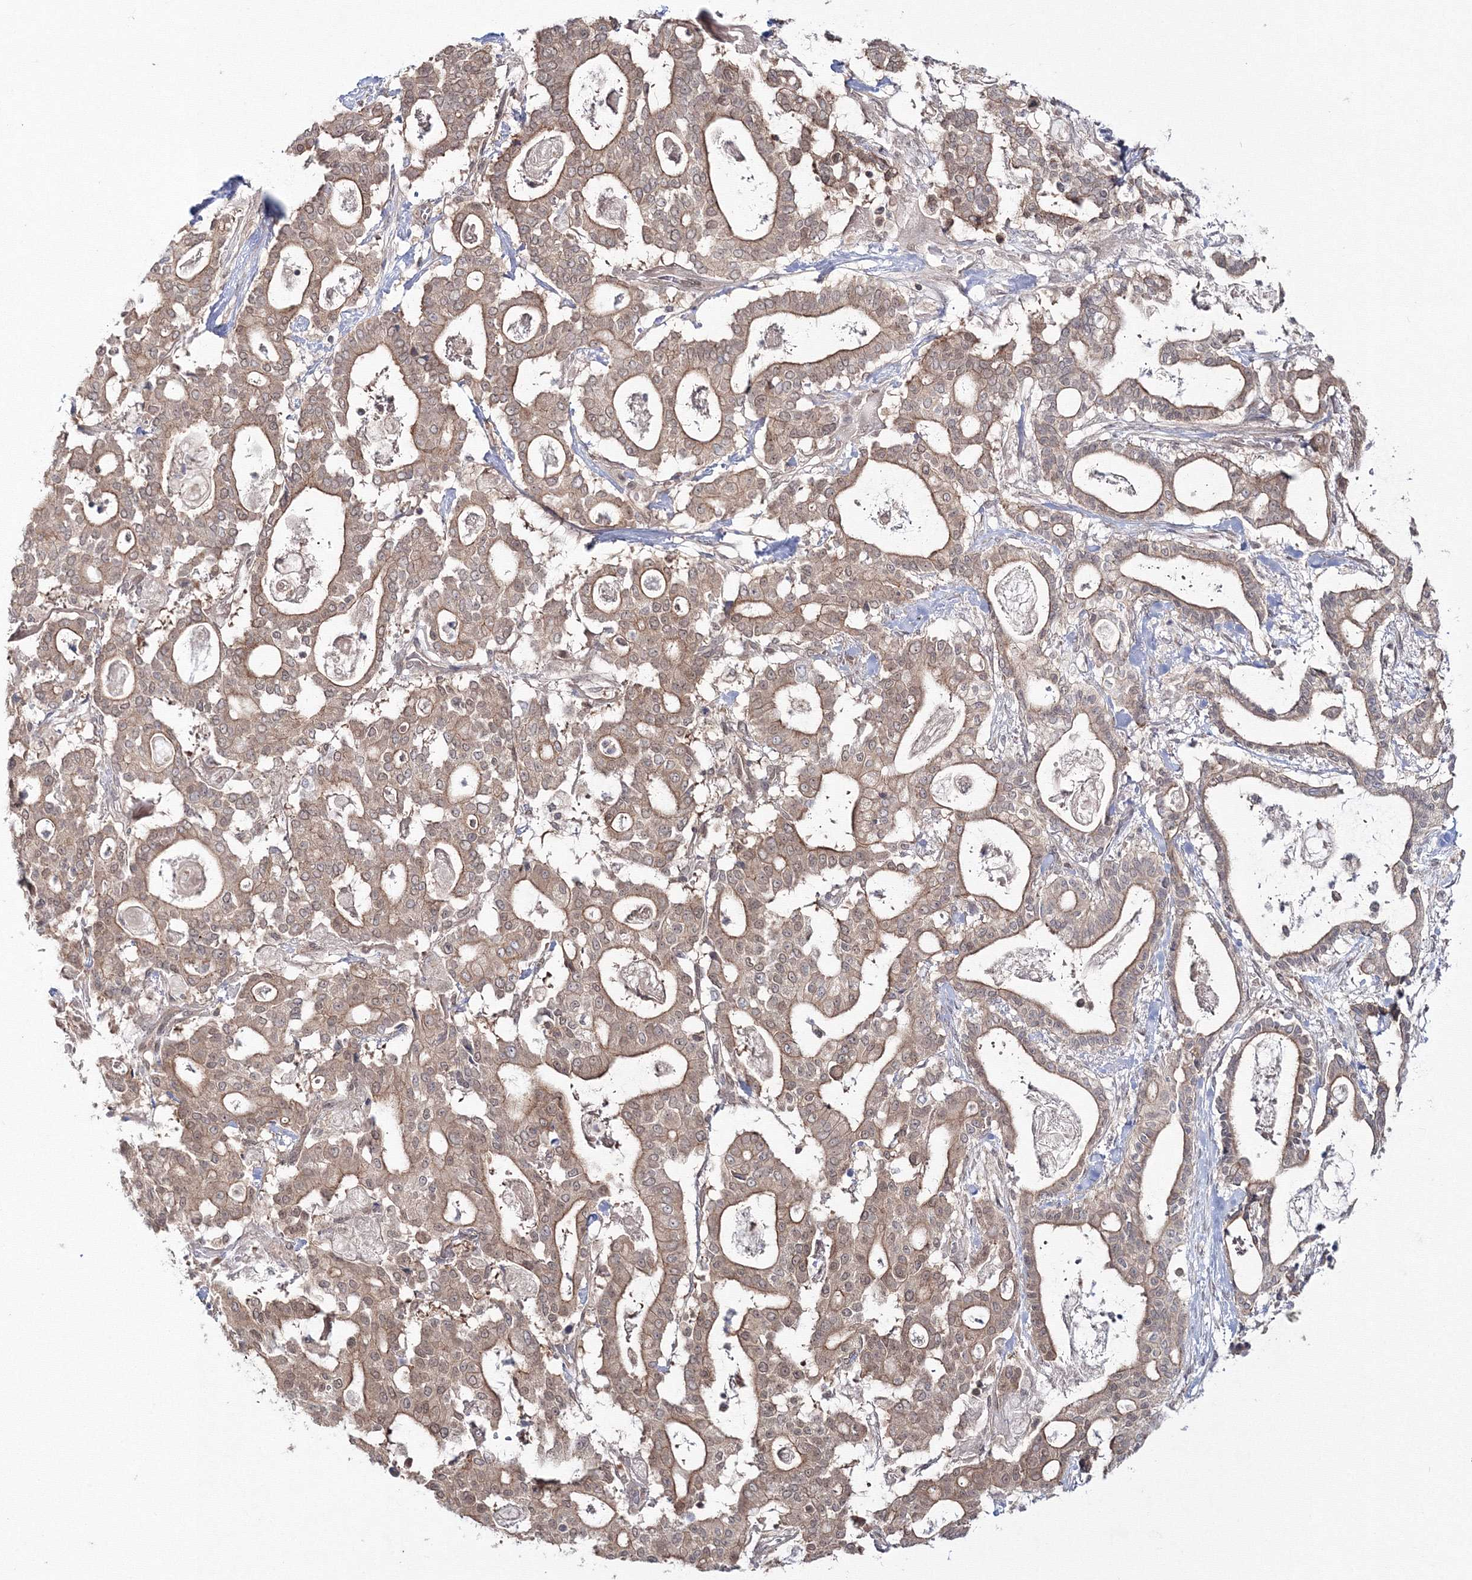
{"staining": {"intensity": "moderate", "quantity": ">75%", "location": "cytoplasmic/membranous"}, "tissue": "pancreatic cancer", "cell_type": "Tumor cells", "image_type": "cancer", "snomed": [{"axis": "morphology", "description": "Adenocarcinoma, NOS"}, {"axis": "topography", "description": "Pancreas"}], "caption": "Pancreatic cancer (adenocarcinoma) stained with a protein marker exhibits moderate staining in tumor cells.", "gene": "ZFAND6", "patient": {"sex": "male", "age": 63}}